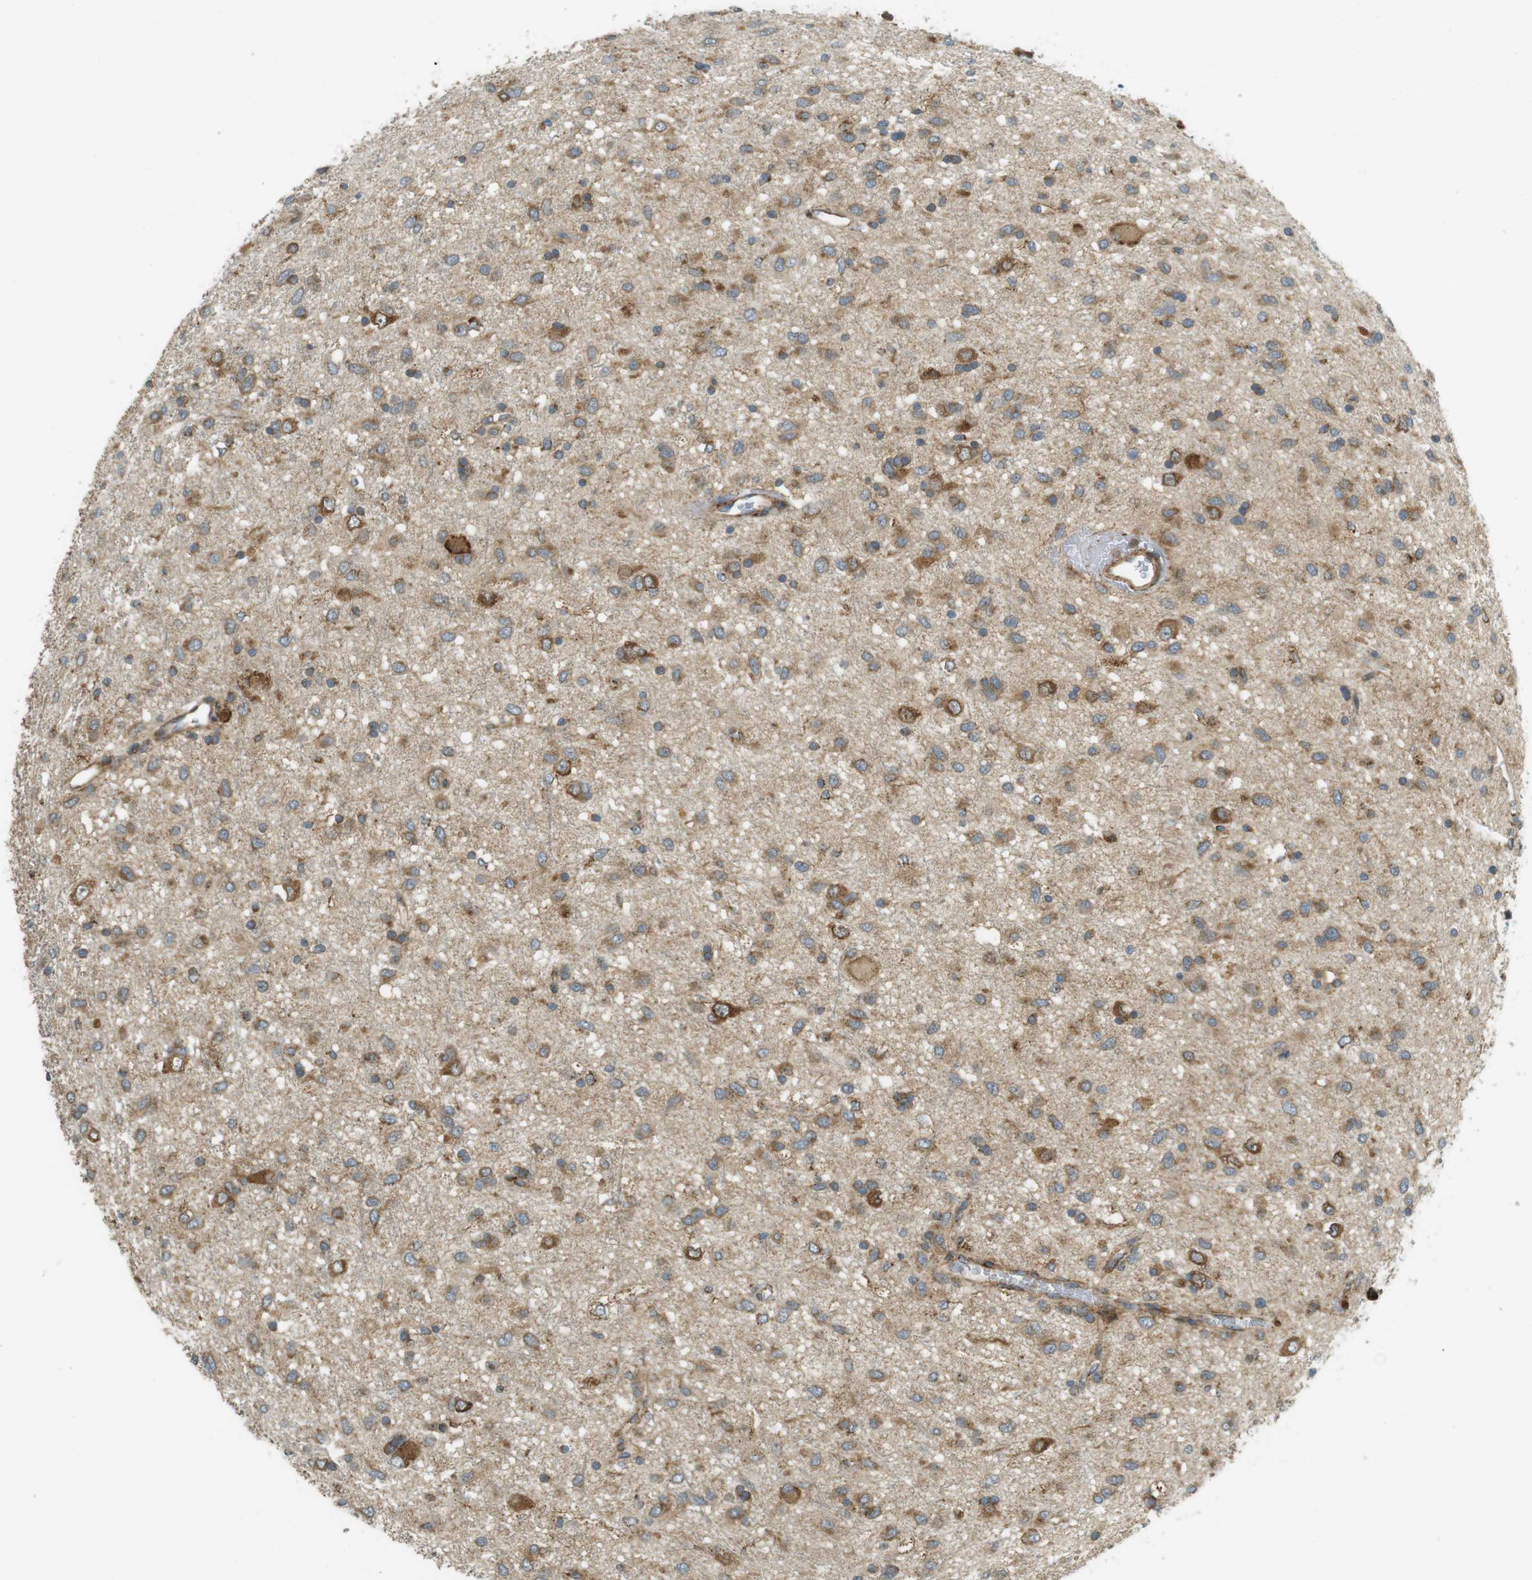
{"staining": {"intensity": "moderate", "quantity": ">75%", "location": "cytoplasmic/membranous"}, "tissue": "glioma", "cell_type": "Tumor cells", "image_type": "cancer", "snomed": [{"axis": "morphology", "description": "Glioma, malignant, Low grade"}, {"axis": "topography", "description": "Brain"}], "caption": "Malignant low-grade glioma tissue displays moderate cytoplasmic/membranous staining in about >75% of tumor cells, visualized by immunohistochemistry.", "gene": "SLC41A1", "patient": {"sex": "male", "age": 77}}